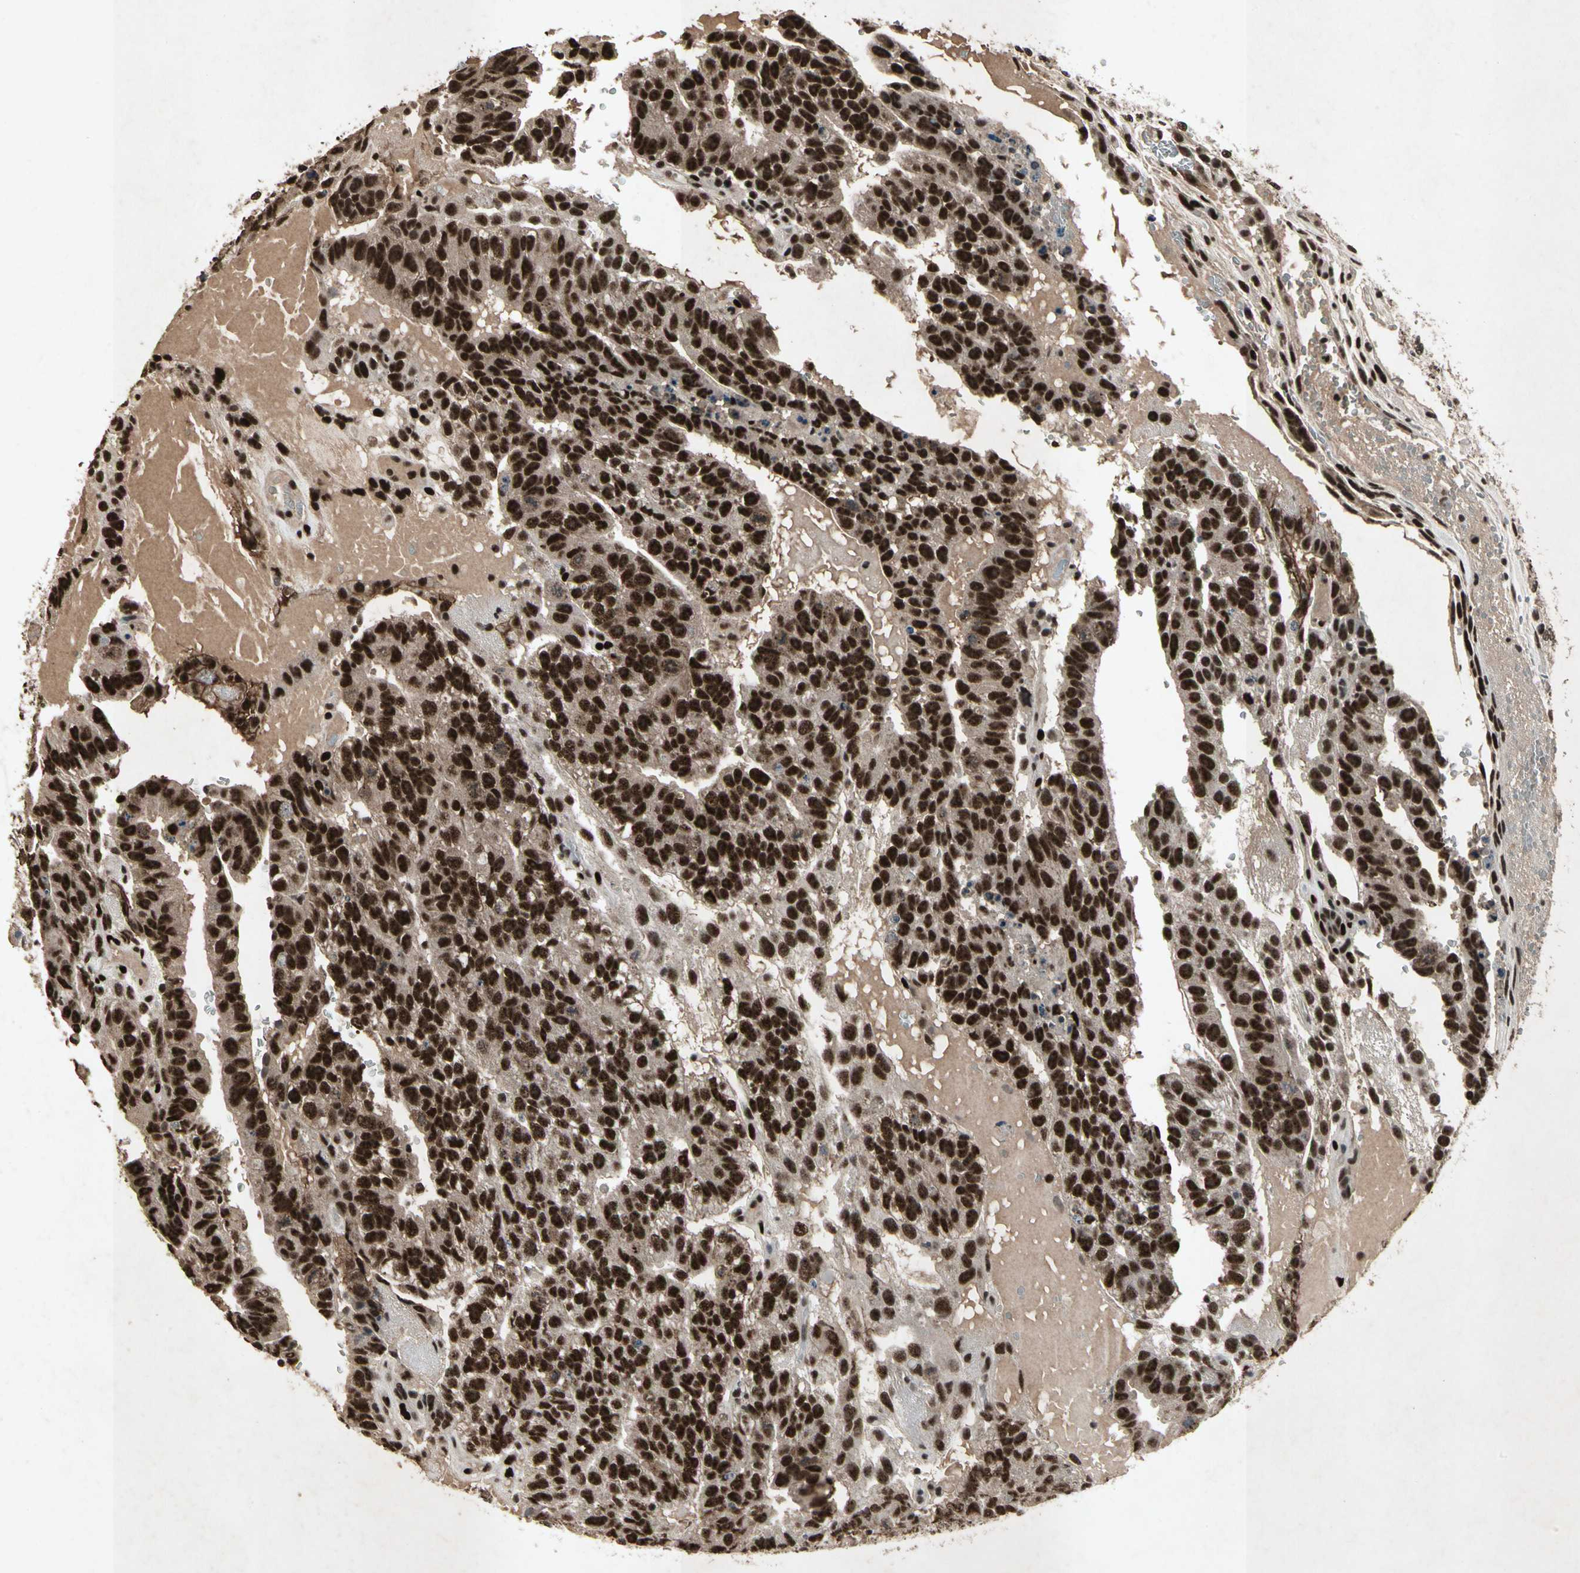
{"staining": {"intensity": "strong", "quantity": ">75%", "location": "cytoplasmic/membranous,nuclear"}, "tissue": "testis cancer", "cell_type": "Tumor cells", "image_type": "cancer", "snomed": [{"axis": "morphology", "description": "Seminoma, NOS"}, {"axis": "morphology", "description": "Carcinoma, Embryonal, NOS"}, {"axis": "topography", "description": "Testis"}], "caption": "Immunohistochemistry (IHC) histopathology image of human testis cancer (embryonal carcinoma) stained for a protein (brown), which displays high levels of strong cytoplasmic/membranous and nuclear expression in approximately >75% of tumor cells.", "gene": "TBX2", "patient": {"sex": "male", "age": 52}}